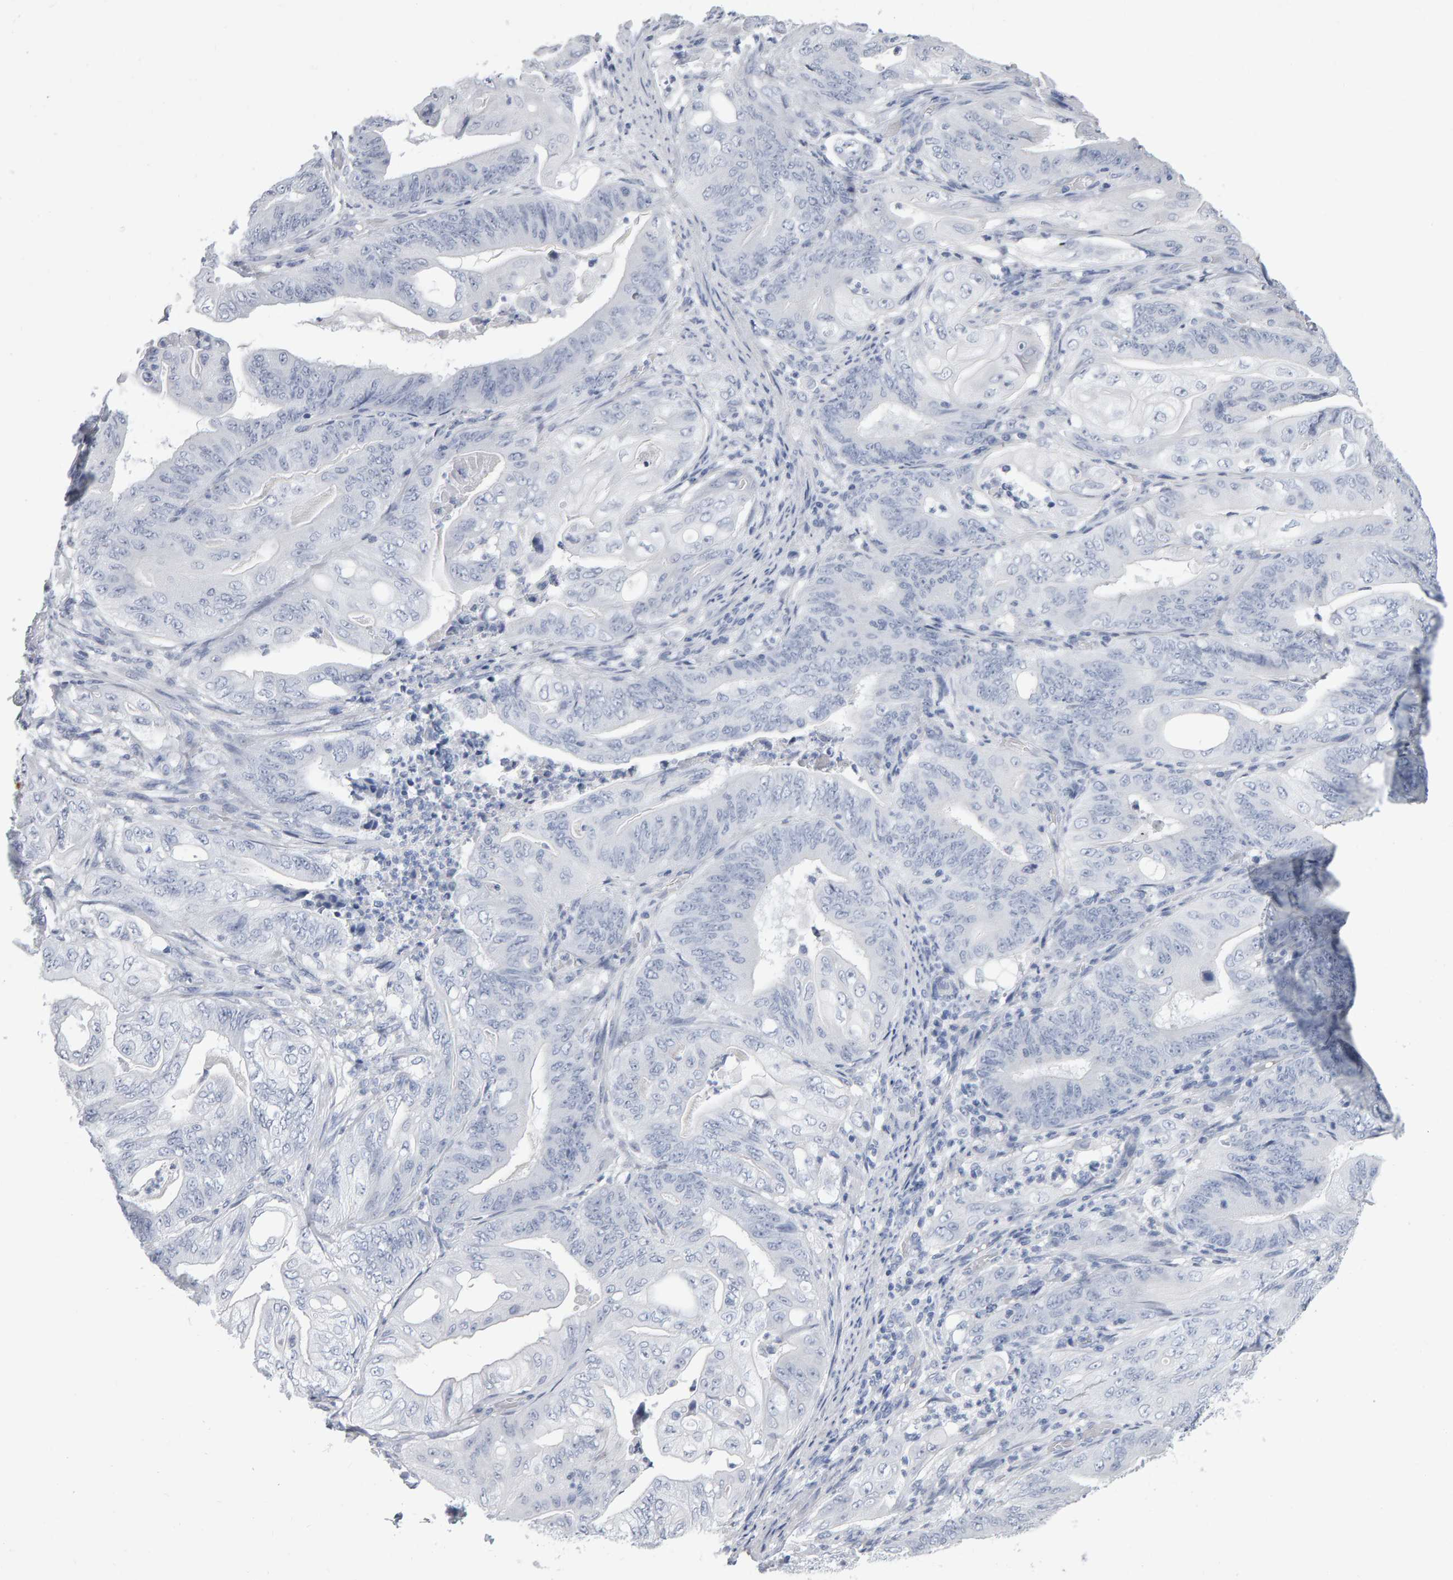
{"staining": {"intensity": "negative", "quantity": "none", "location": "none"}, "tissue": "stomach cancer", "cell_type": "Tumor cells", "image_type": "cancer", "snomed": [{"axis": "morphology", "description": "Adenocarcinoma, NOS"}, {"axis": "topography", "description": "Stomach"}], "caption": "Tumor cells show no significant positivity in adenocarcinoma (stomach).", "gene": "NCDN", "patient": {"sex": "female", "age": 73}}